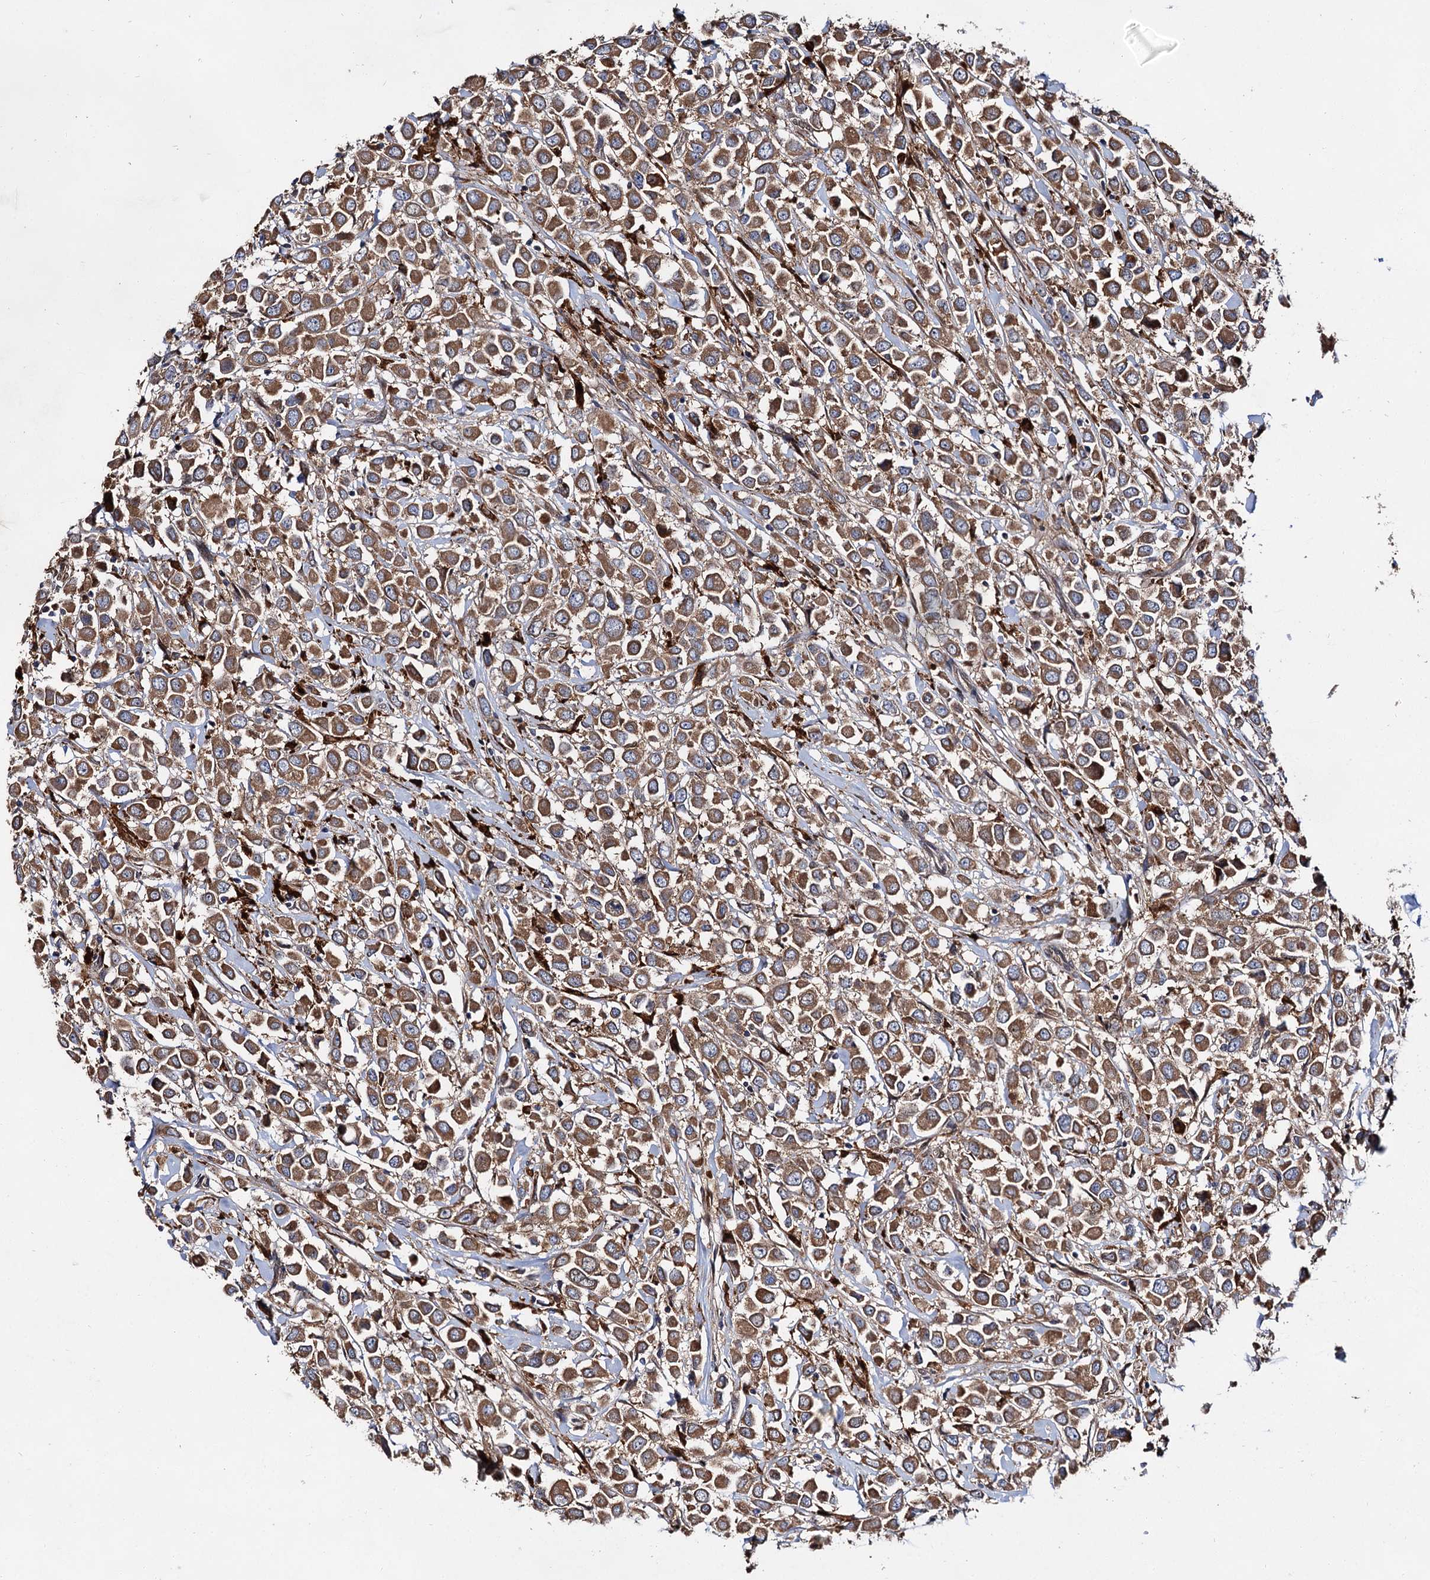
{"staining": {"intensity": "moderate", "quantity": ">75%", "location": "cytoplasmic/membranous"}, "tissue": "breast cancer", "cell_type": "Tumor cells", "image_type": "cancer", "snomed": [{"axis": "morphology", "description": "Duct carcinoma"}, {"axis": "topography", "description": "Breast"}], "caption": "Breast invasive ductal carcinoma was stained to show a protein in brown. There is medium levels of moderate cytoplasmic/membranous positivity in about >75% of tumor cells.", "gene": "NAA25", "patient": {"sex": "female", "age": 61}}